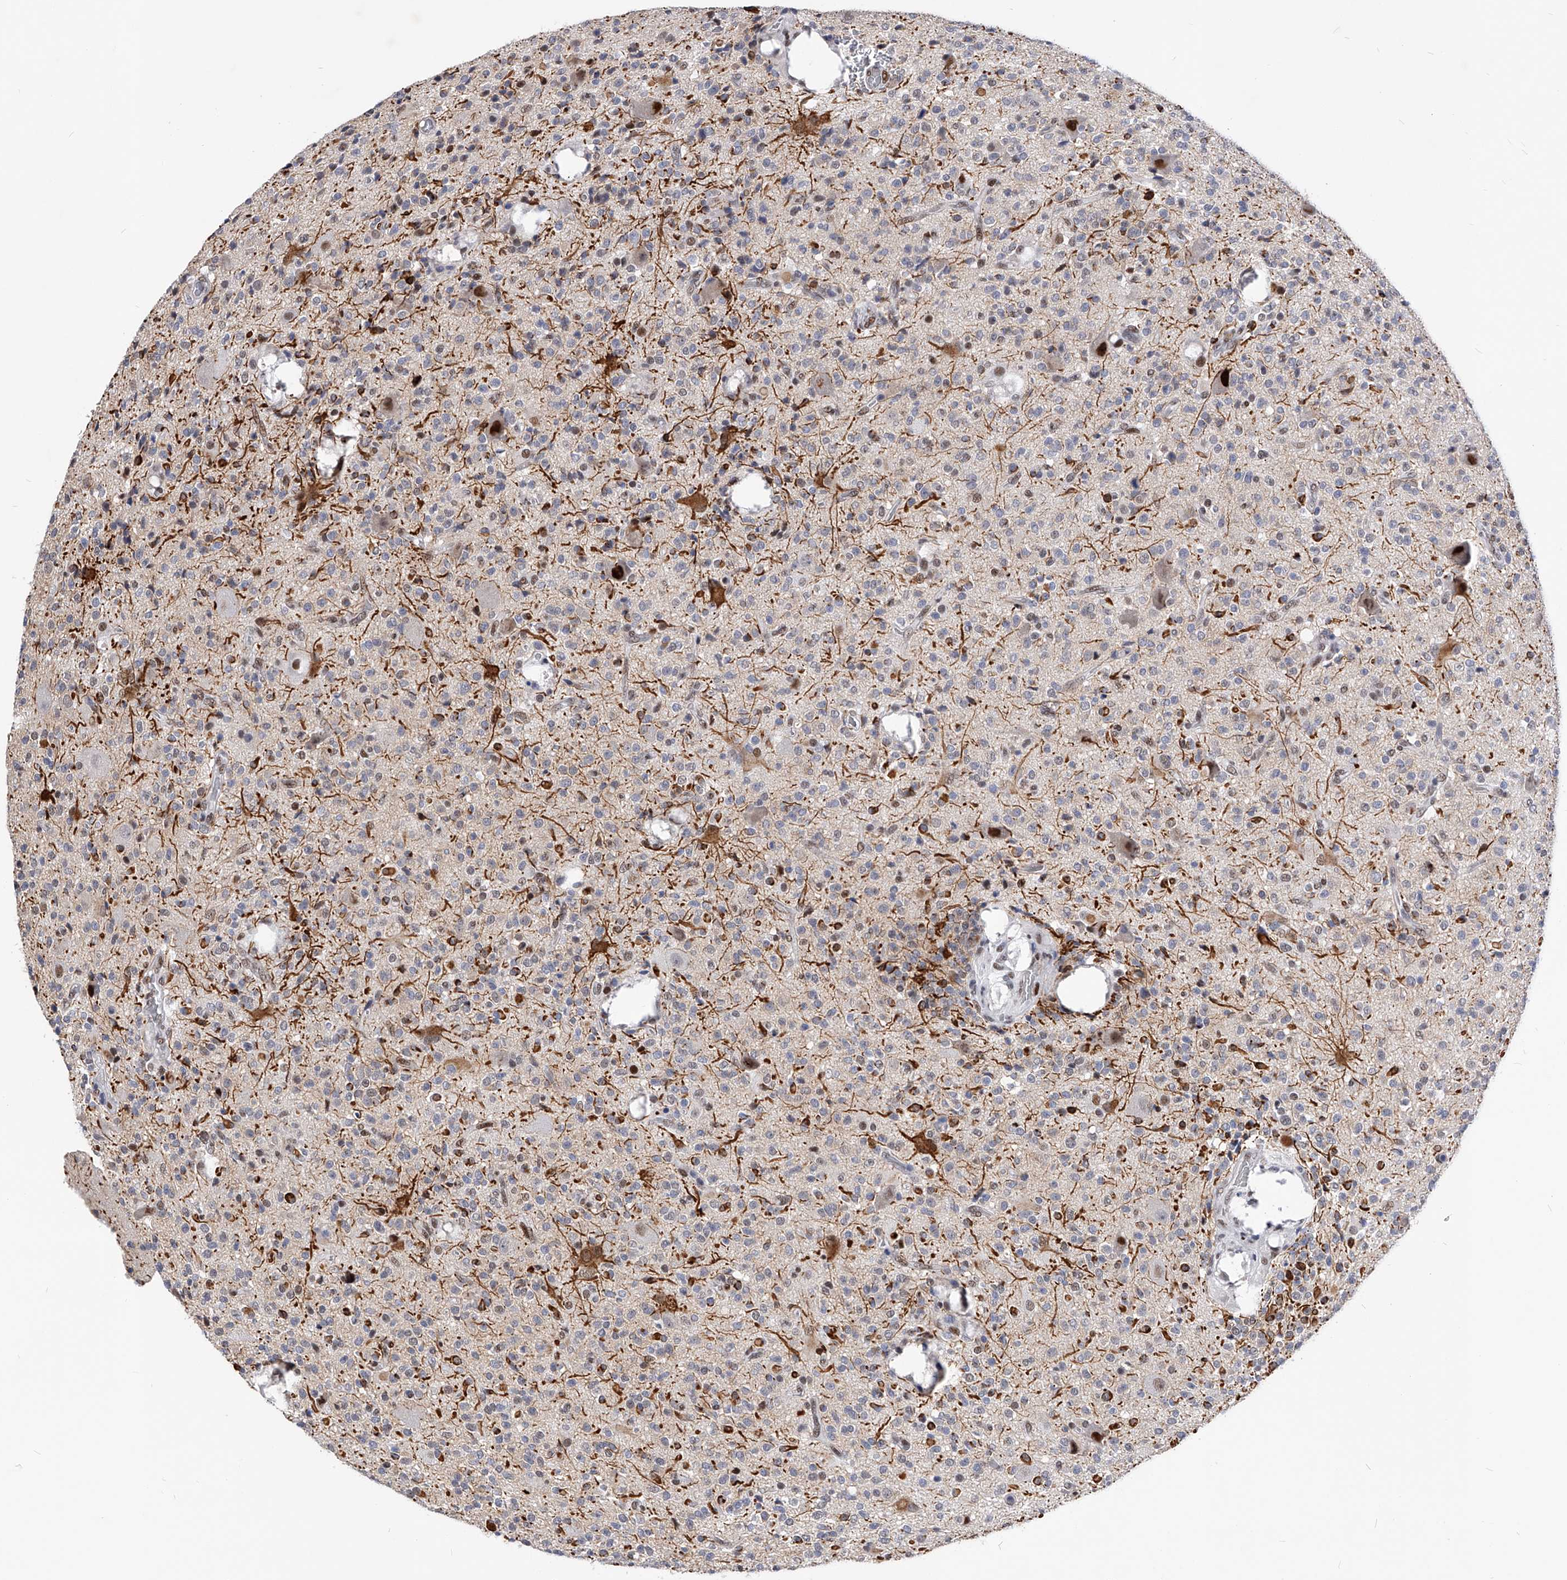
{"staining": {"intensity": "weak", "quantity": "<25%", "location": "nuclear"}, "tissue": "glioma", "cell_type": "Tumor cells", "image_type": "cancer", "snomed": [{"axis": "morphology", "description": "Glioma, malignant, High grade"}, {"axis": "topography", "description": "Brain"}], "caption": "There is no significant staining in tumor cells of glioma.", "gene": "TESK2", "patient": {"sex": "male", "age": 34}}